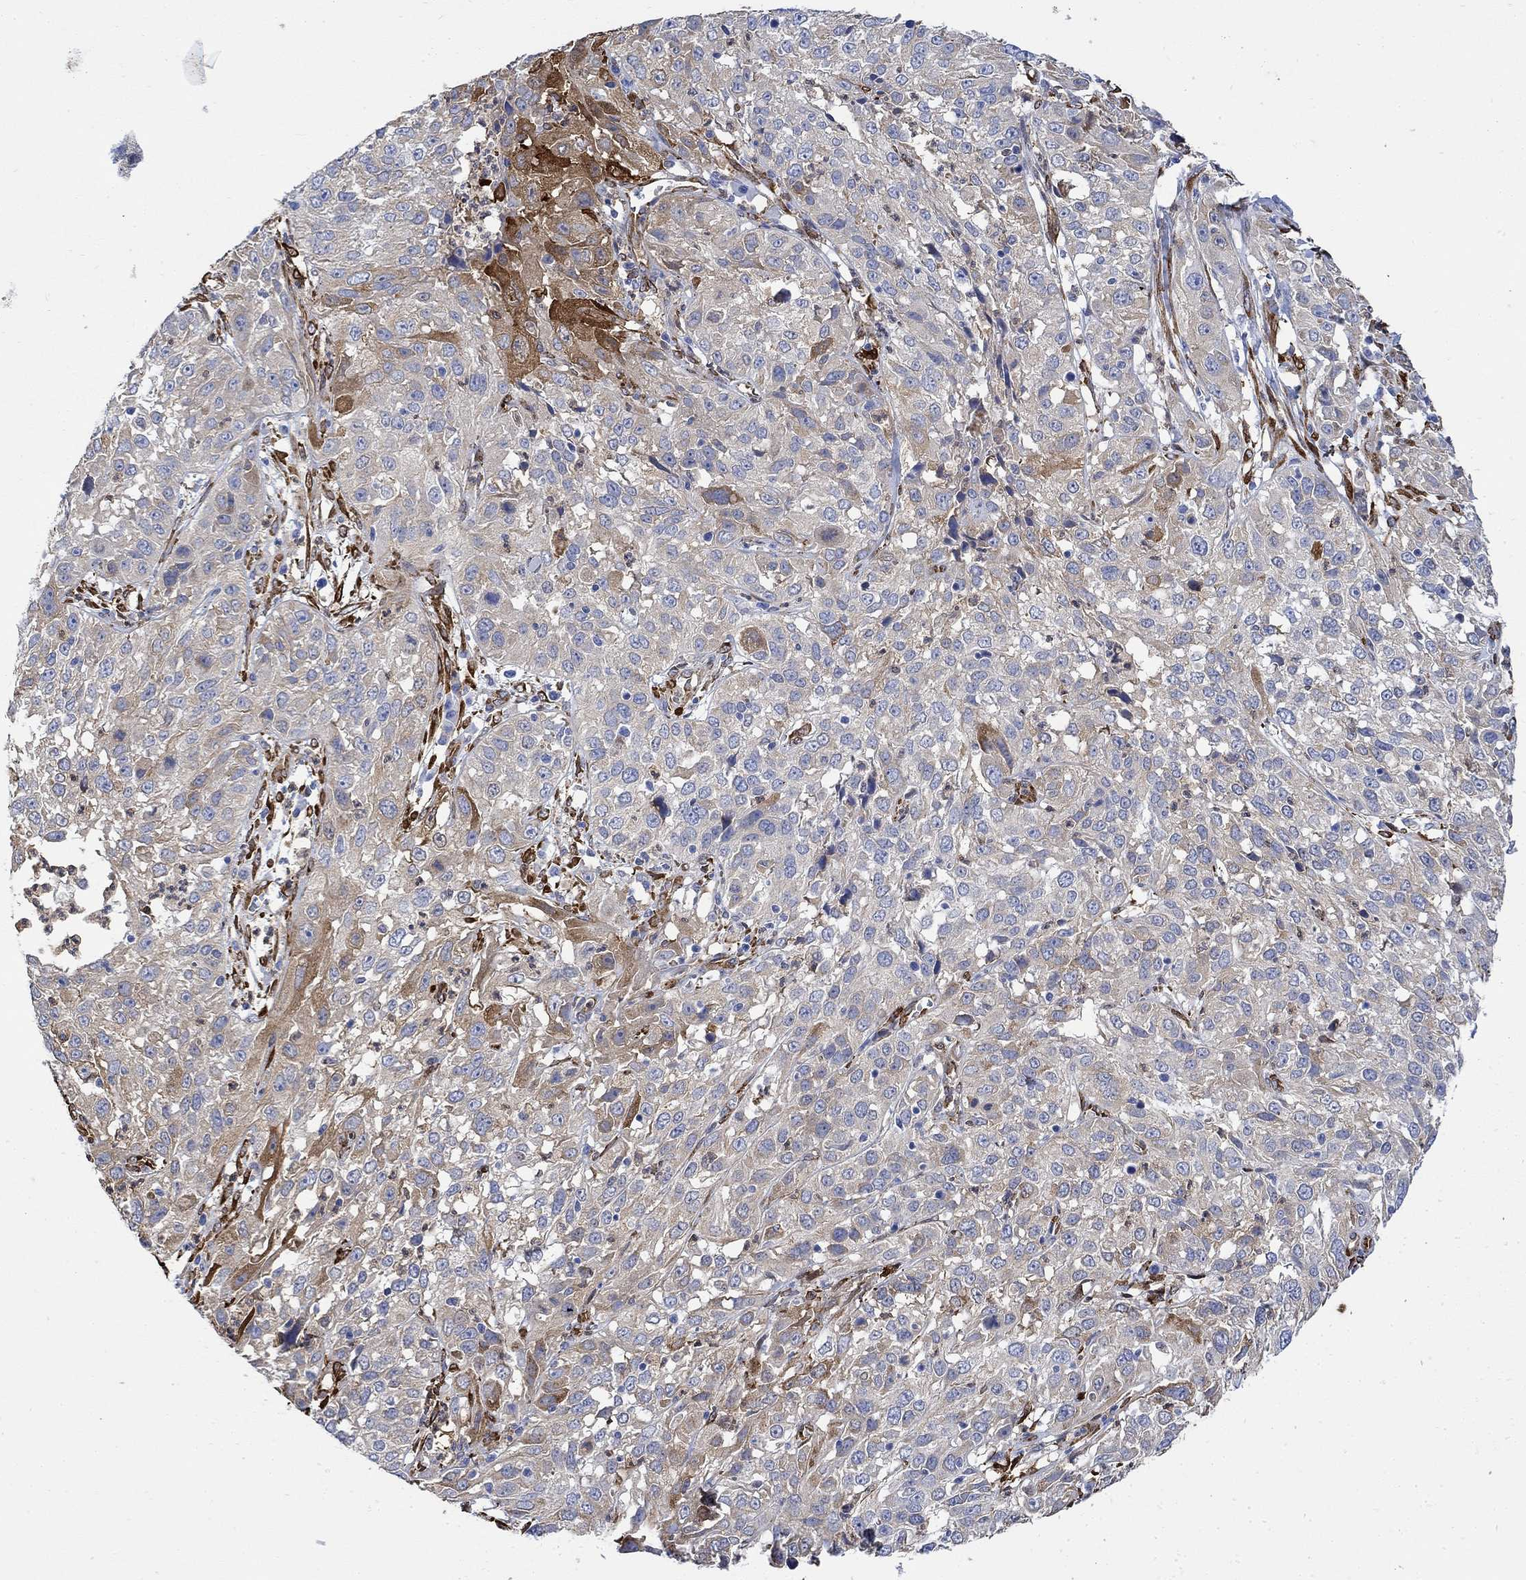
{"staining": {"intensity": "strong", "quantity": "25%-75%", "location": "cytoplasmic/membranous"}, "tissue": "cervical cancer", "cell_type": "Tumor cells", "image_type": "cancer", "snomed": [{"axis": "morphology", "description": "Squamous cell carcinoma, NOS"}, {"axis": "topography", "description": "Cervix"}], "caption": "Protein staining of squamous cell carcinoma (cervical) tissue shows strong cytoplasmic/membranous staining in approximately 25%-75% of tumor cells.", "gene": "TGM2", "patient": {"sex": "female", "age": 32}}